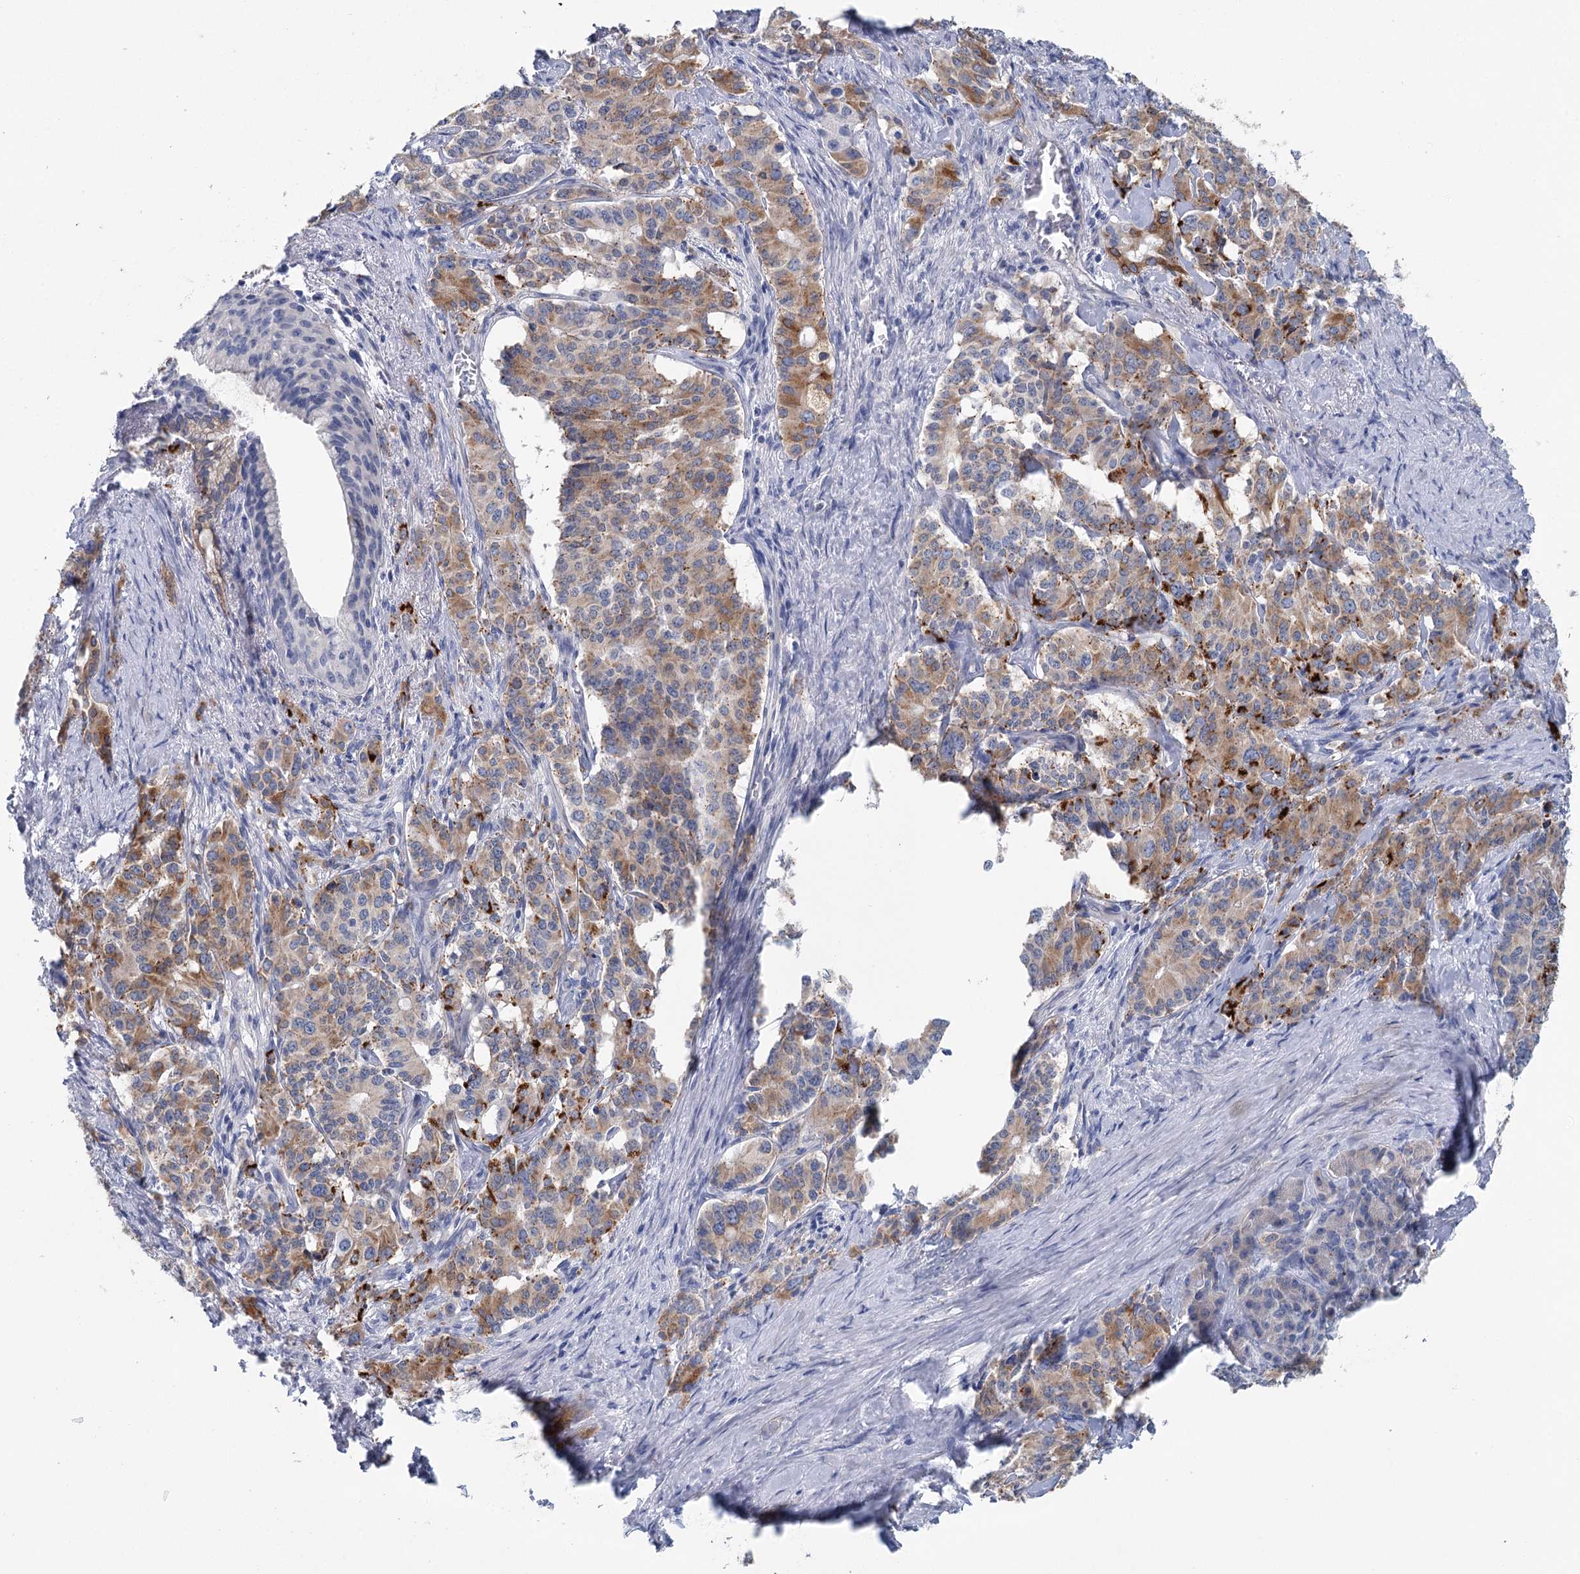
{"staining": {"intensity": "moderate", "quantity": "25%-75%", "location": "cytoplasmic/membranous"}, "tissue": "pancreatic cancer", "cell_type": "Tumor cells", "image_type": "cancer", "snomed": [{"axis": "morphology", "description": "Adenocarcinoma, NOS"}, {"axis": "topography", "description": "Pancreas"}], "caption": "High-power microscopy captured an immunohistochemistry image of pancreatic adenocarcinoma, revealing moderate cytoplasmic/membranous staining in about 25%-75% of tumor cells.", "gene": "METTL7B", "patient": {"sex": "female", "age": 74}}